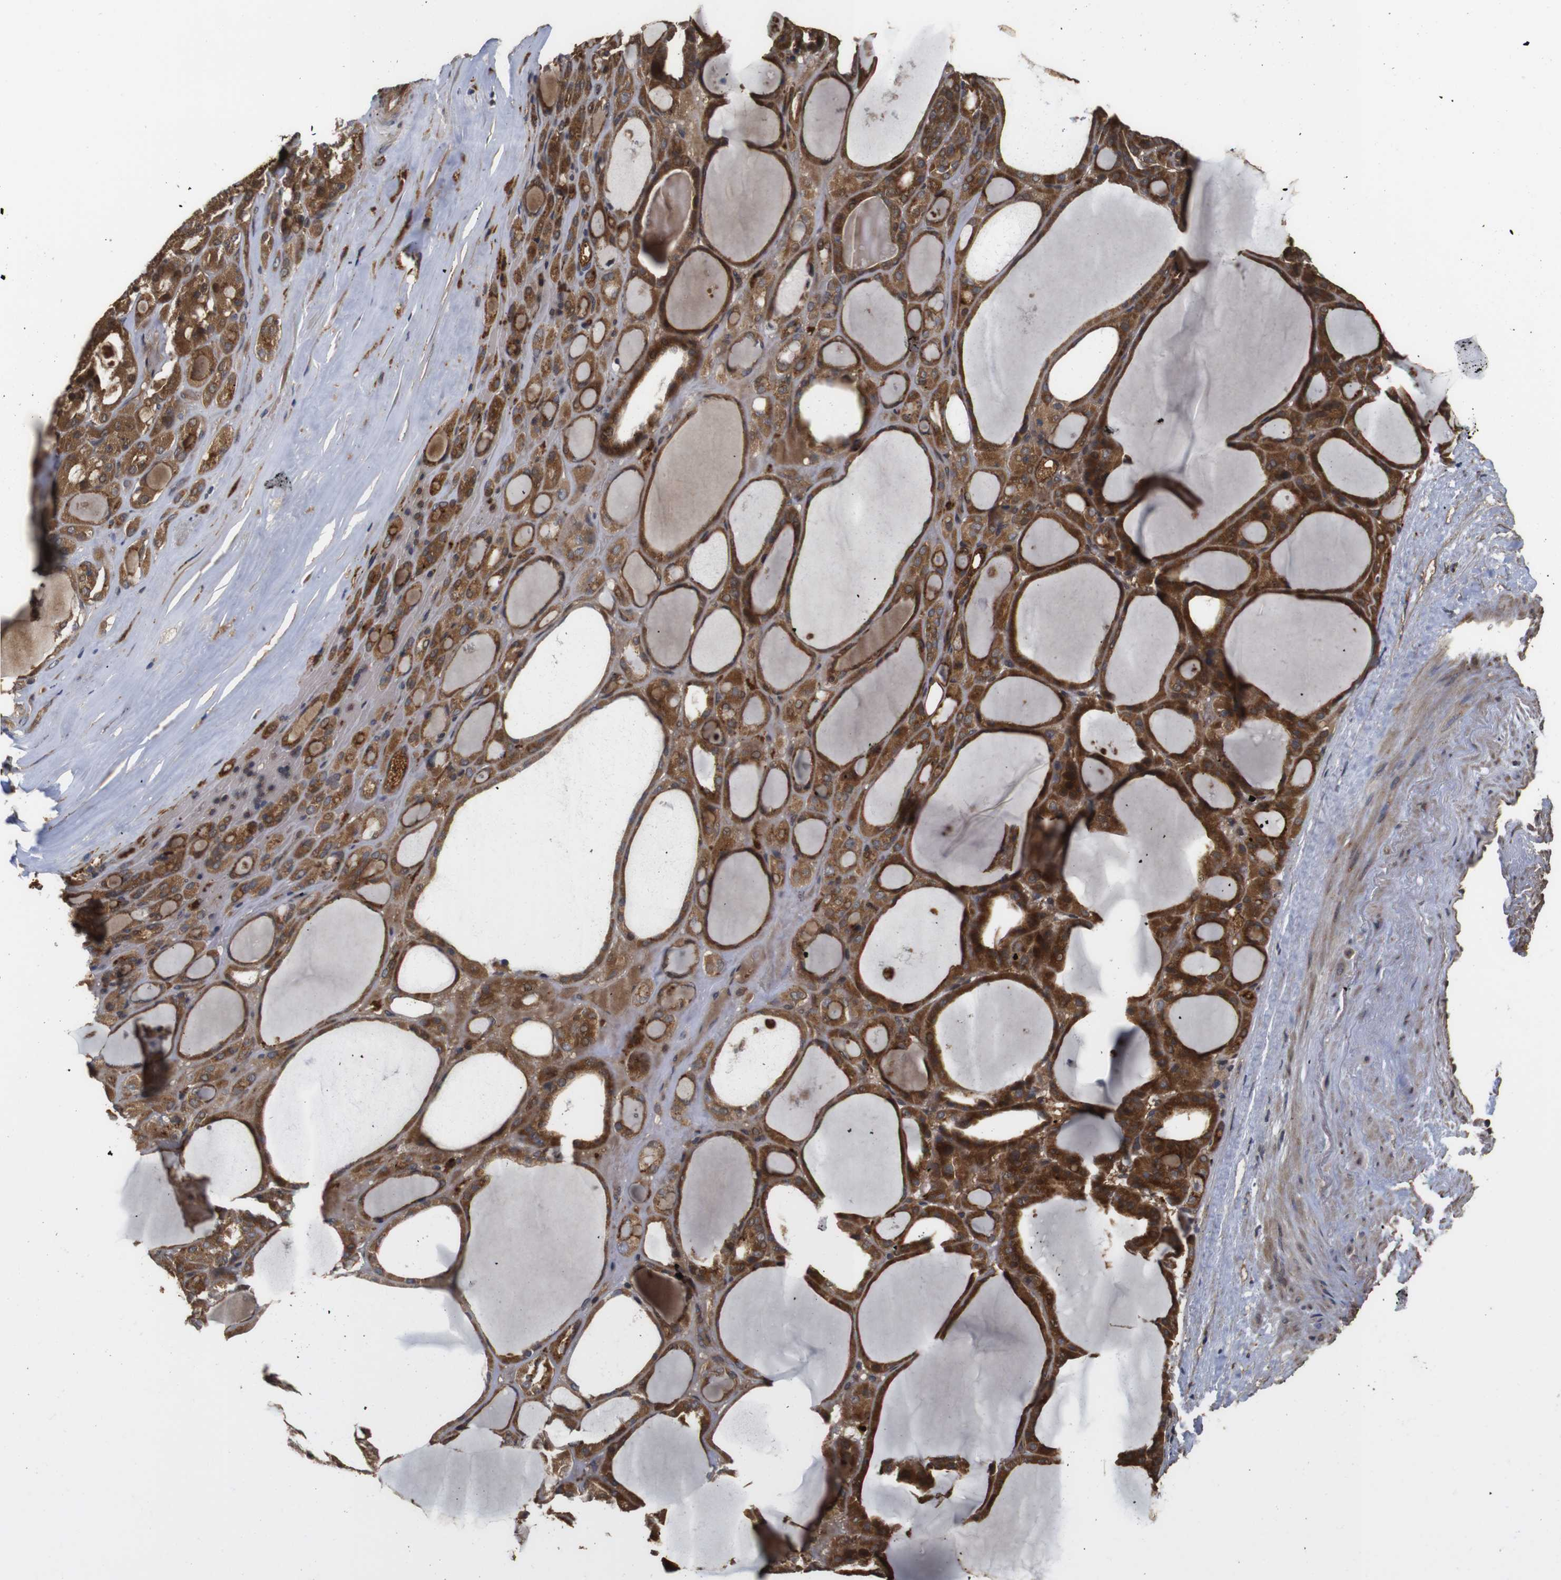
{"staining": {"intensity": "strong", "quantity": ">75%", "location": "cytoplasmic/membranous"}, "tissue": "thyroid gland", "cell_type": "Glandular cells", "image_type": "normal", "snomed": [{"axis": "morphology", "description": "Normal tissue, NOS"}, {"axis": "morphology", "description": "Carcinoma, NOS"}, {"axis": "topography", "description": "Thyroid gland"}], "caption": "Immunohistochemical staining of benign thyroid gland displays strong cytoplasmic/membranous protein positivity in approximately >75% of glandular cells. (brown staining indicates protein expression, while blue staining denotes nuclei).", "gene": "PTPN14", "patient": {"sex": "female", "age": 86}}